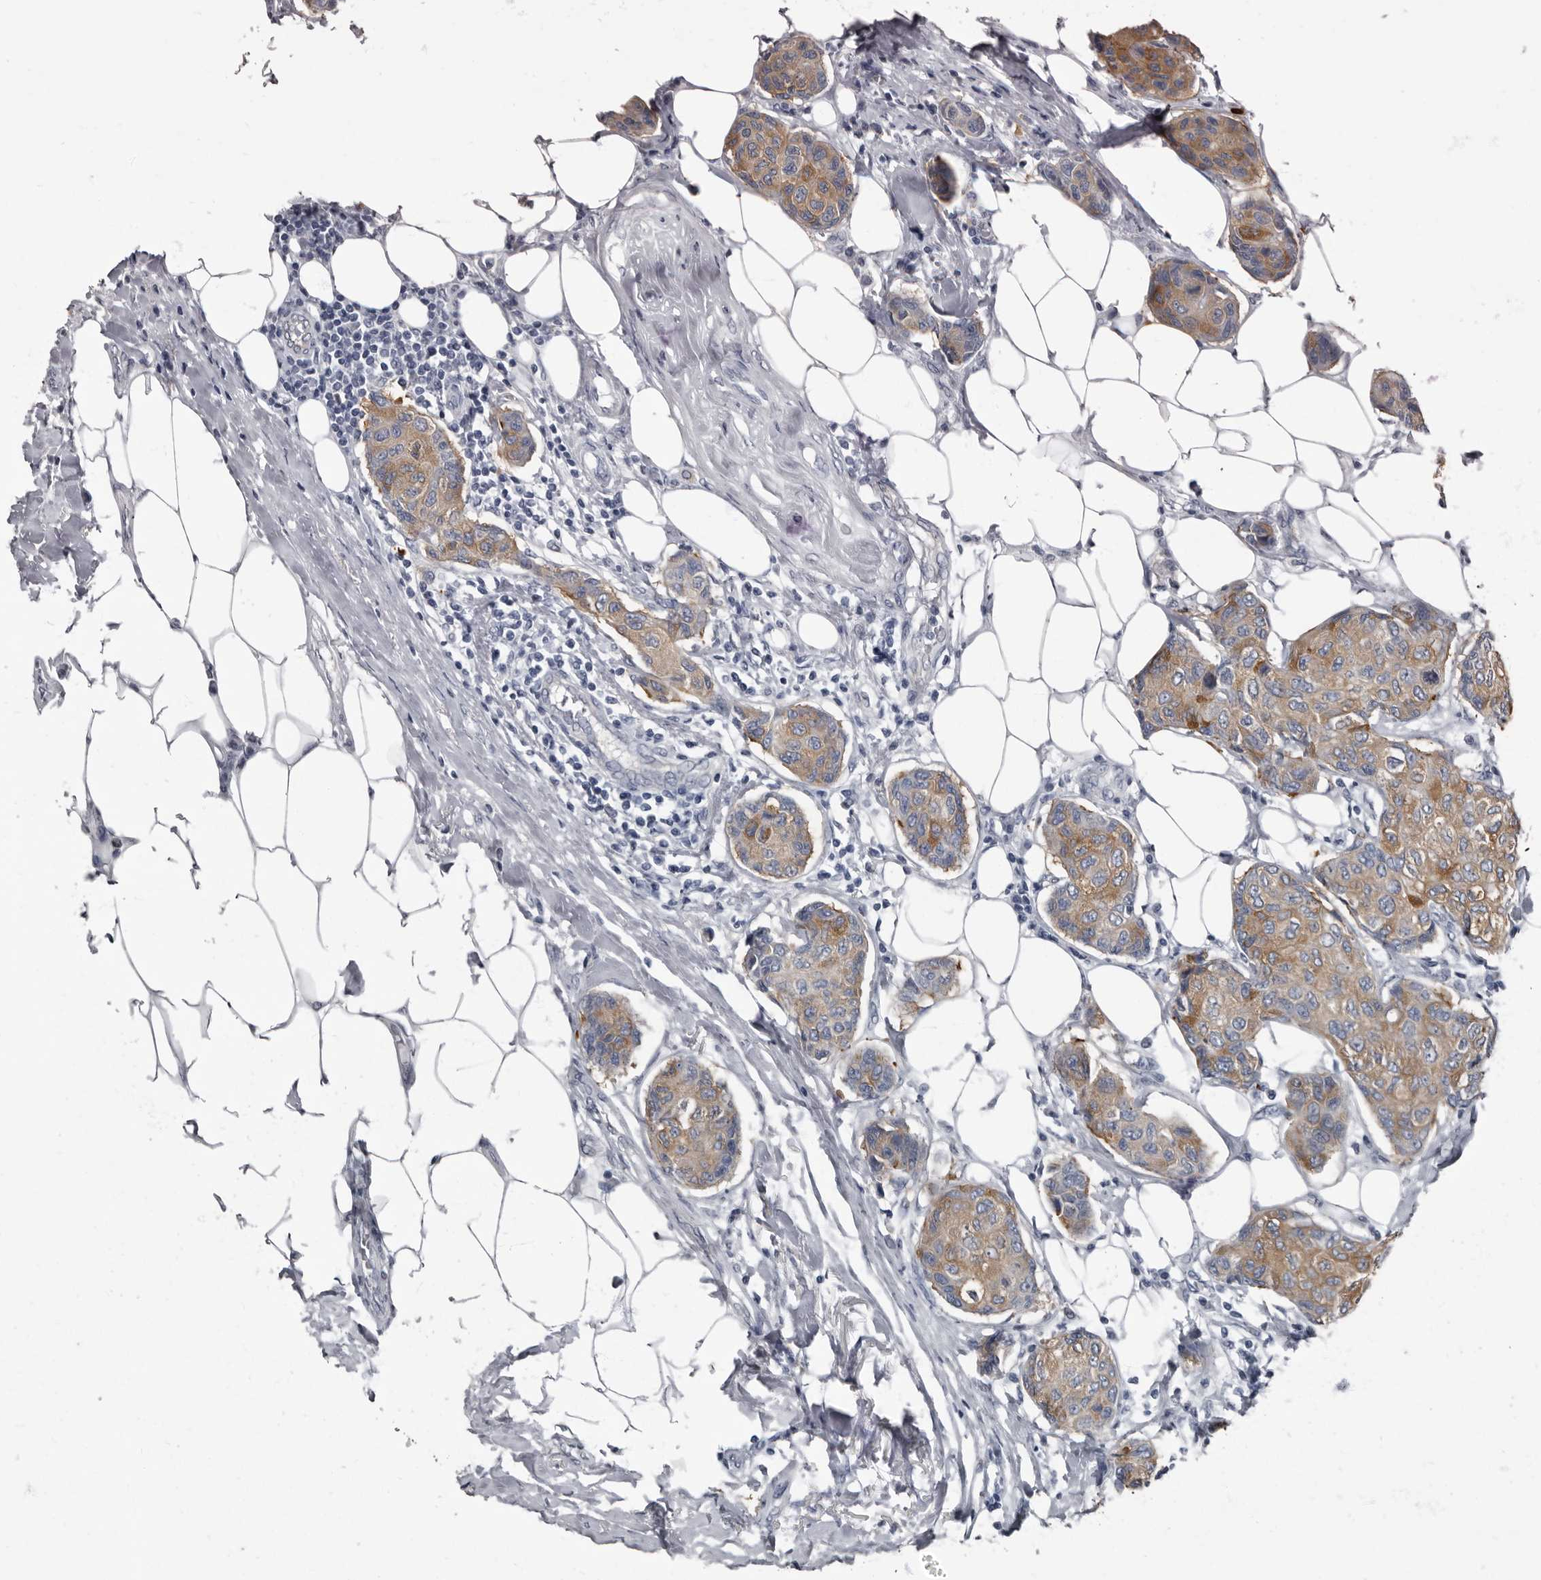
{"staining": {"intensity": "moderate", "quantity": ">75%", "location": "cytoplasmic/membranous"}, "tissue": "breast cancer", "cell_type": "Tumor cells", "image_type": "cancer", "snomed": [{"axis": "morphology", "description": "Duct carcinoma"}, {"axis": "topography", "description": "Breast"}], "caption": "Intraductal carcinoma (breast) tissue shows moderate cytoplasmic/membranous staining in about >75% of tumor cells, visualized by immunohistochemistry. The staining is performed using DAB brown chromogen to label protein expression. The nuclei are counter-stained blue using hematoxylin.", "gene": "TPD52L1", "patient": {"sex": "female", "age": 80}}